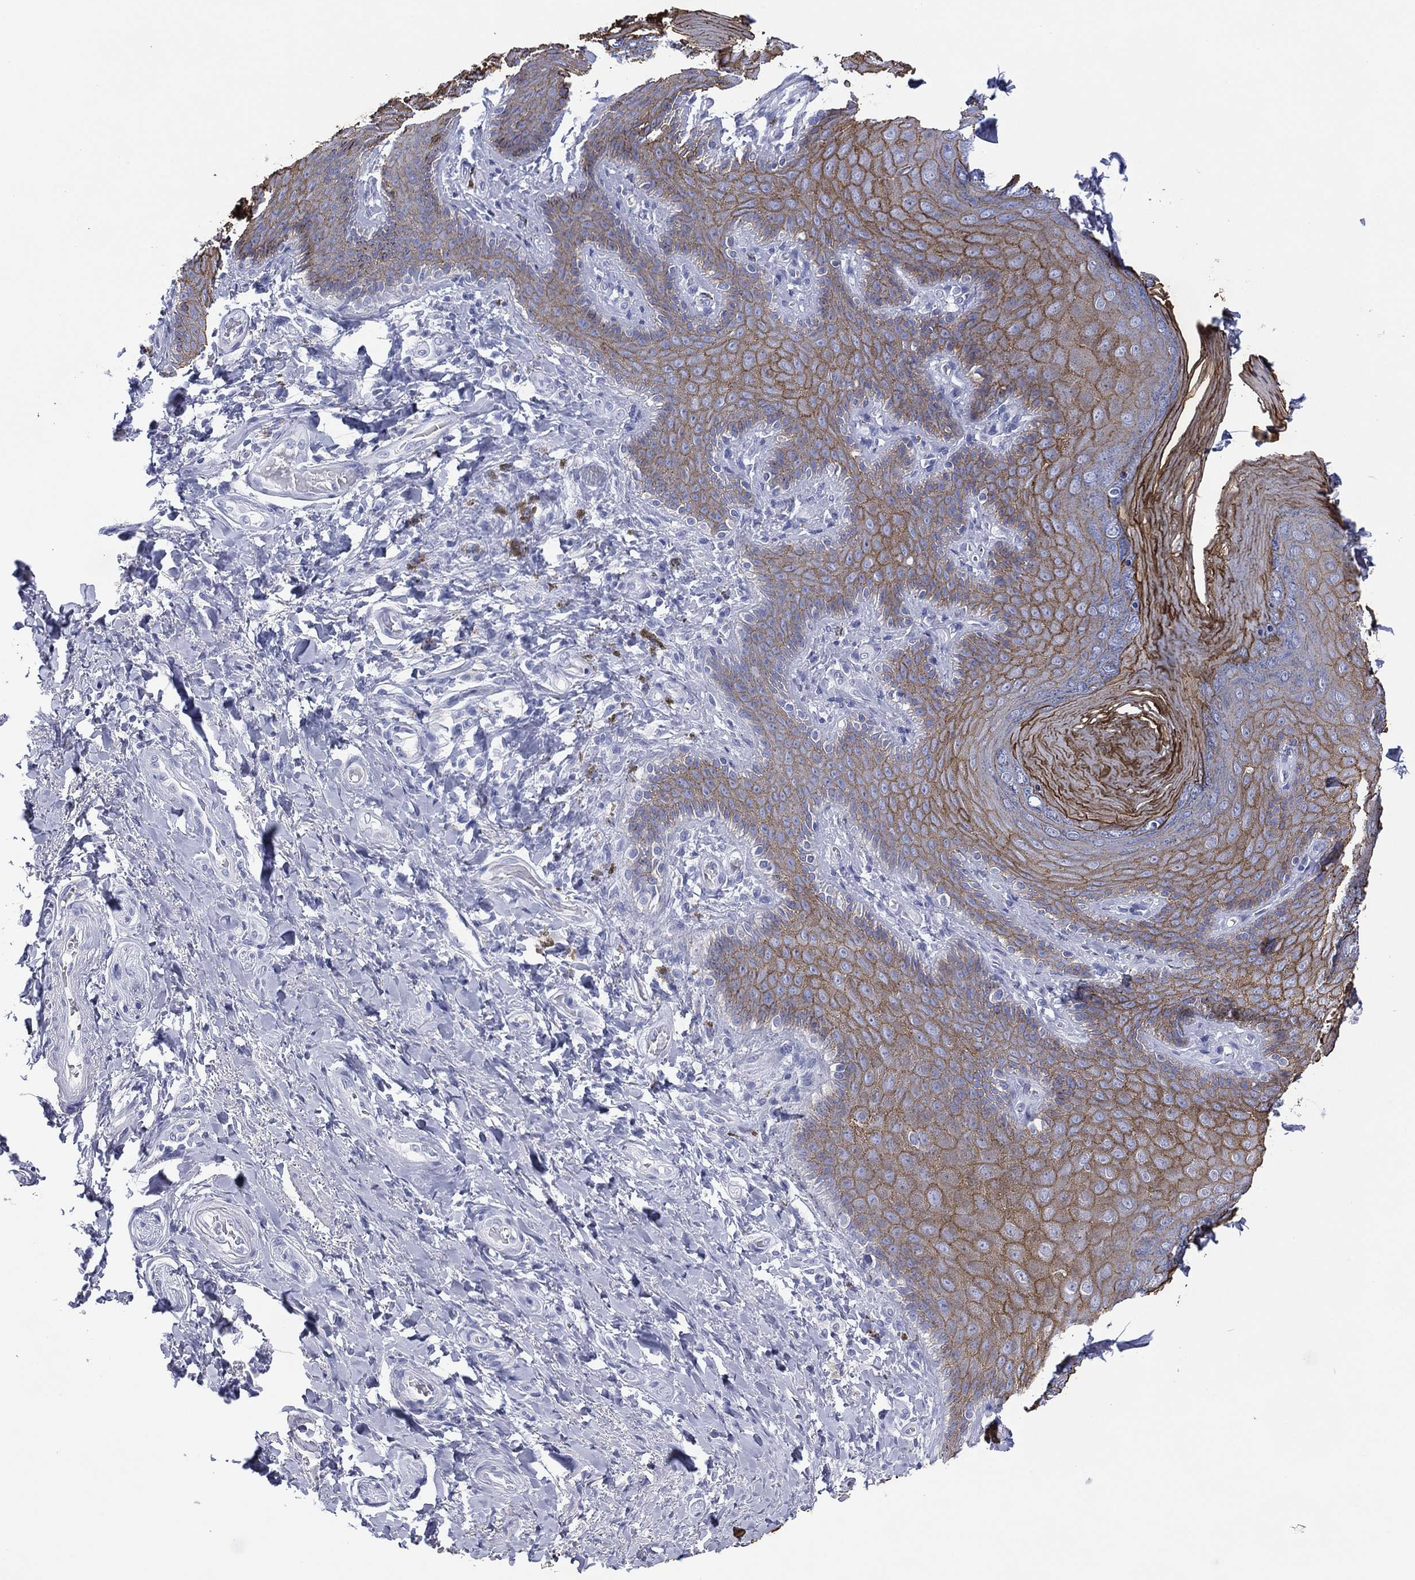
{"staining": {"intensity": "negative", "quantity": "none", "location": "none"}, "tissue": "adipose tissue", "cell_type": "Adipocytes", "image_type": "normal", "snomed": [{"axis": "morphology", "description": "Normal tissue, NOS"}, {"axis": "topography", "description": "Anal"}, {"axis": "topography", "description": "Peripheral nerve tissue"}], "caption": "An IHC micrograph of unremarkable adipose tissue is shown. There is no staining in adipocytes of adipose tissue.", "gene": "DSG1", "patient": {"sex": "male", "age": 53}}